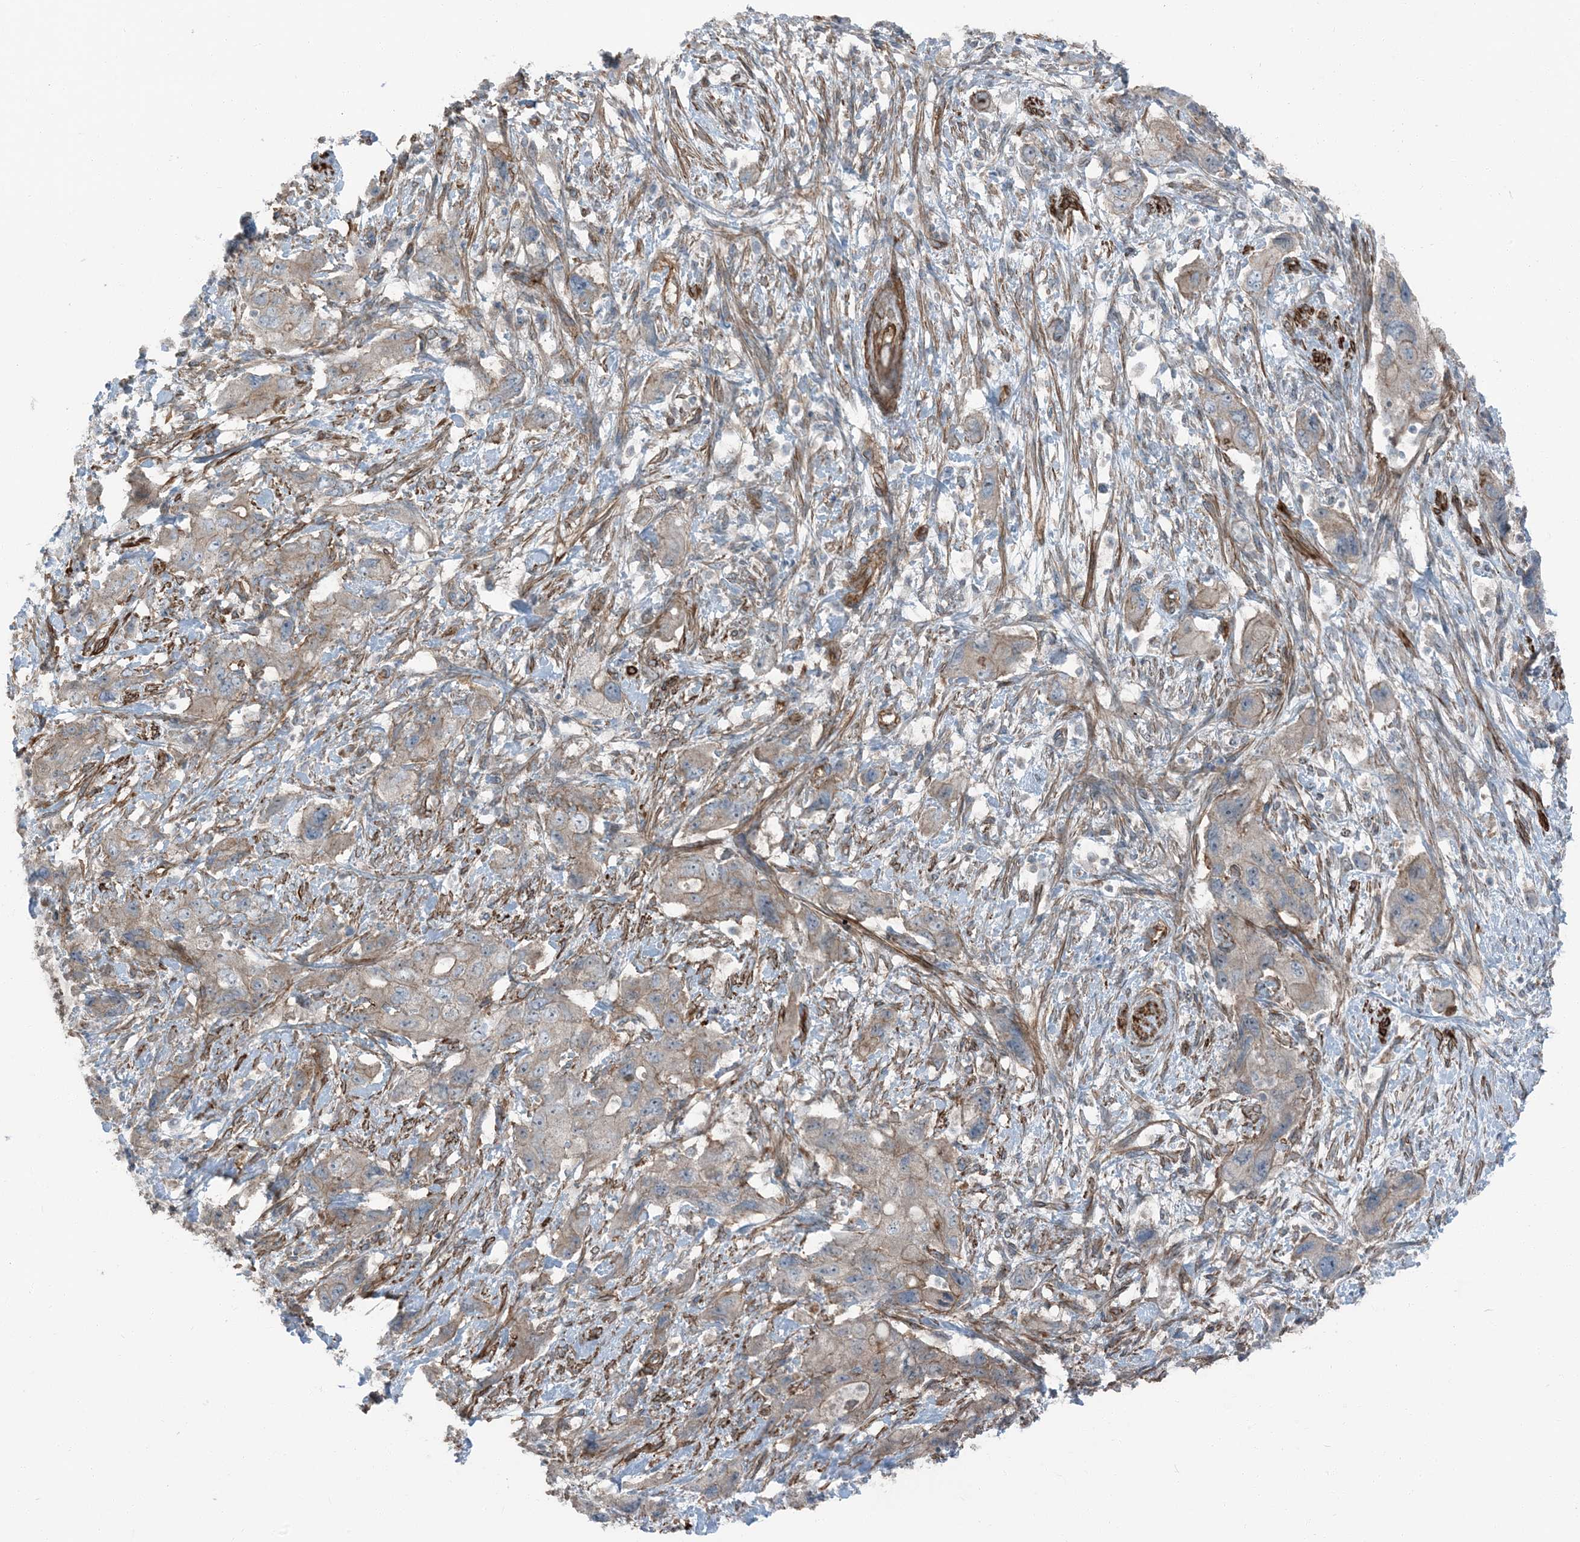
{"staining": {"intensity": "moderate", "quantity": "<25%", "location": "cytoplasmic/membranous"}, "tissue": "pancreatic cancer", "cell_type": "Tumor cells", "image_type": "cancer", "snomed": [{"axis": "morphology", "description": "Adenocarcinoma, NOS"}, {"axis": "topography", "description": "Pancreas"}], "caption": "Immunohistochemical staining of adenocarcinoma (pancreatic) exhibits moderate cytoplasmic/membranous protein expression in approximately <25% of tumor cells. Using DAB (brown) and hematoxylin (blue) stains, captured at high magnification using brightfield microscopy.", "gene": "ZFP90", "patient": {"sex": "female", "age": 73}}